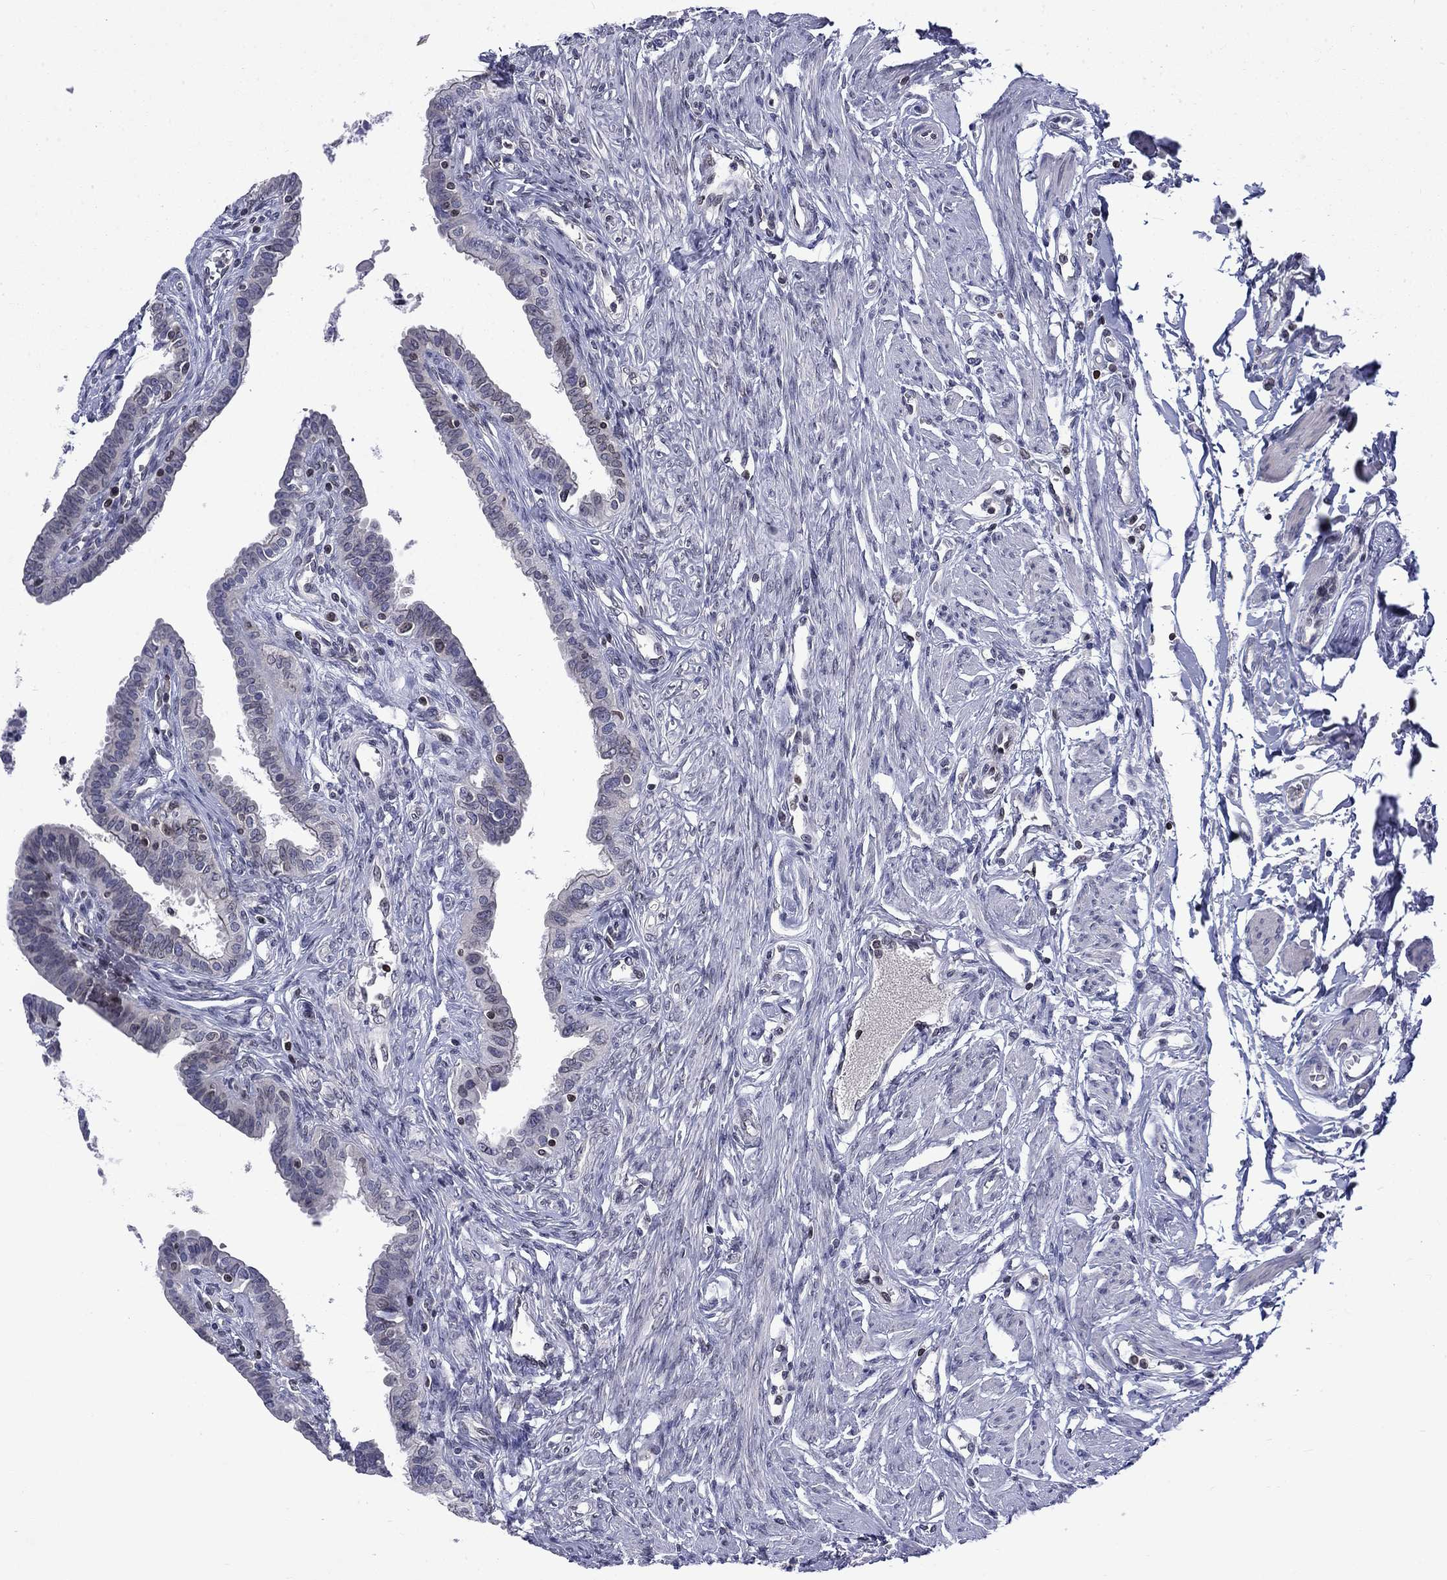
{"staining": {"intensity": "weak", "quantity": "<25%", "location": "cytoplasmic/membranous,nuclear"}, "tissue": "fallopian tube", "cell_type": "Glandular cells", "image_type": "normal", "snomed": [{"axis": "morphology", "description": "Normal tissue, NOS"}, {"axis": "morphology", "description": "Carcinoma, endometroid"}, {"axis": "topography", "description": "Fallopian tube"}, {"axis": "topography", "description": "Ovary"}], "caption": "Micrograph shows no significant protein staining in glandular cells of normal fallopian tube. (DAB (3,3'-diaminobenzidine) IHC, high magnification).", "gene": "SLA", "patient": {"sex": "female", "age": 42}}